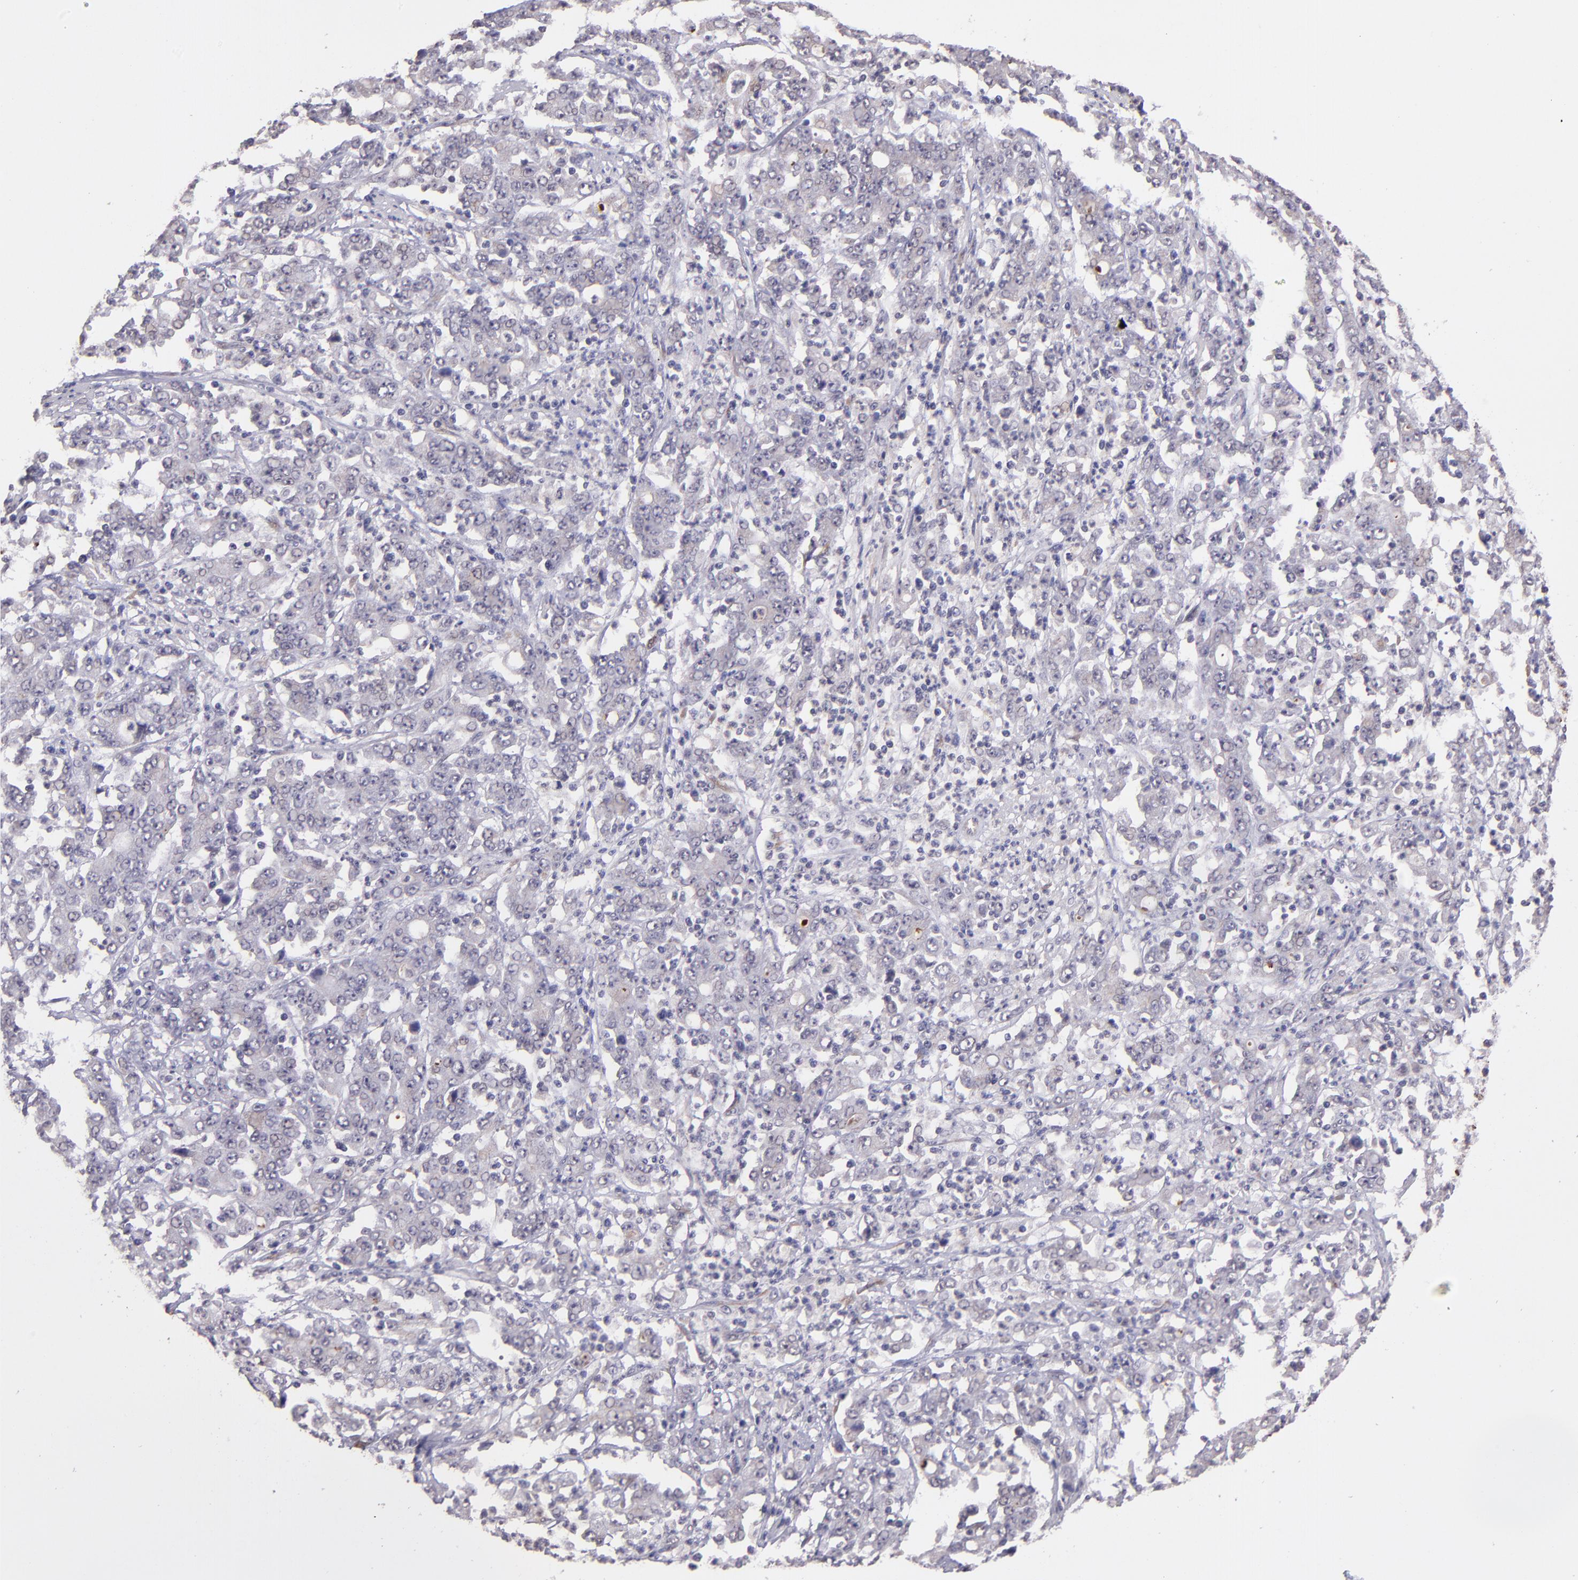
{"staining": {"intensity": "negative", "quantity": "none", "location": "none"}, "tissue": "stomach cancer", "cell_type": "Tumor cells", "image_type": "cancer", "snomed": [{"axis": "morphology", "description": "Adenocarcinoma, NOS"}, {"axis": "topography", "description": "Stomach, lower"}], "caption": "DAB immunohistochemical staining of stomach cancer reveals no significant expression in tumor cells.", "gene": "TAF7L", "patient": {"sex": "female", "age": 71}}